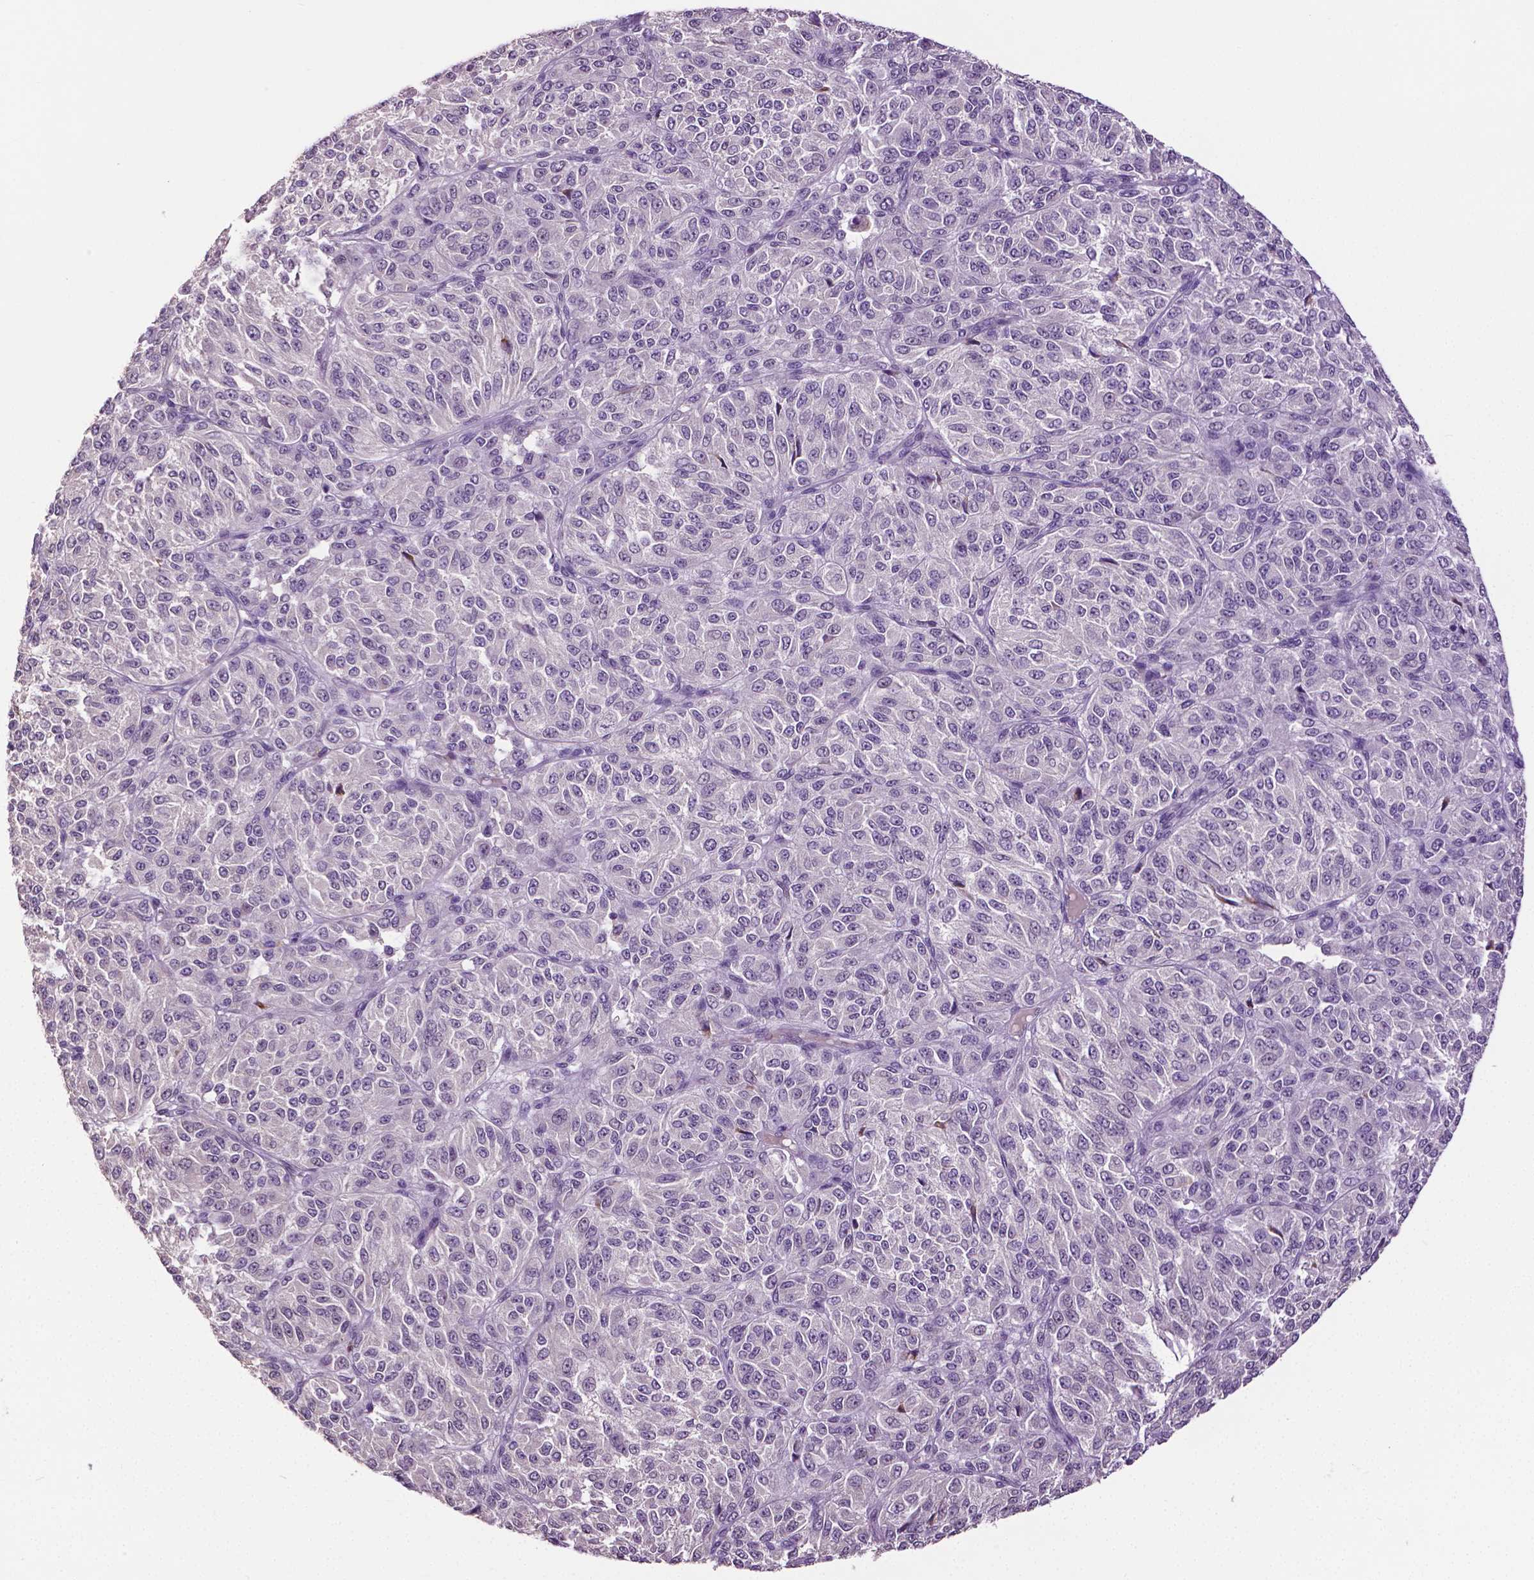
{"staining": {"intensity": "negative", "quantity": "none", "location": "none"}, "tissue": "melanoma", "cell_type": "Tumor cells", "image_type": "cancer", "snomed": [{"axis": "morphology", "description": "Malignant melanoma, Metastatic site"}, {"axis": "topography", "description": "Brain"}], "caption": "A photomicrograph of human melanoma is negative for staining in tumor cells.", "gene": "PTPN5", "patient": {"sex": "female", "age": 56}}